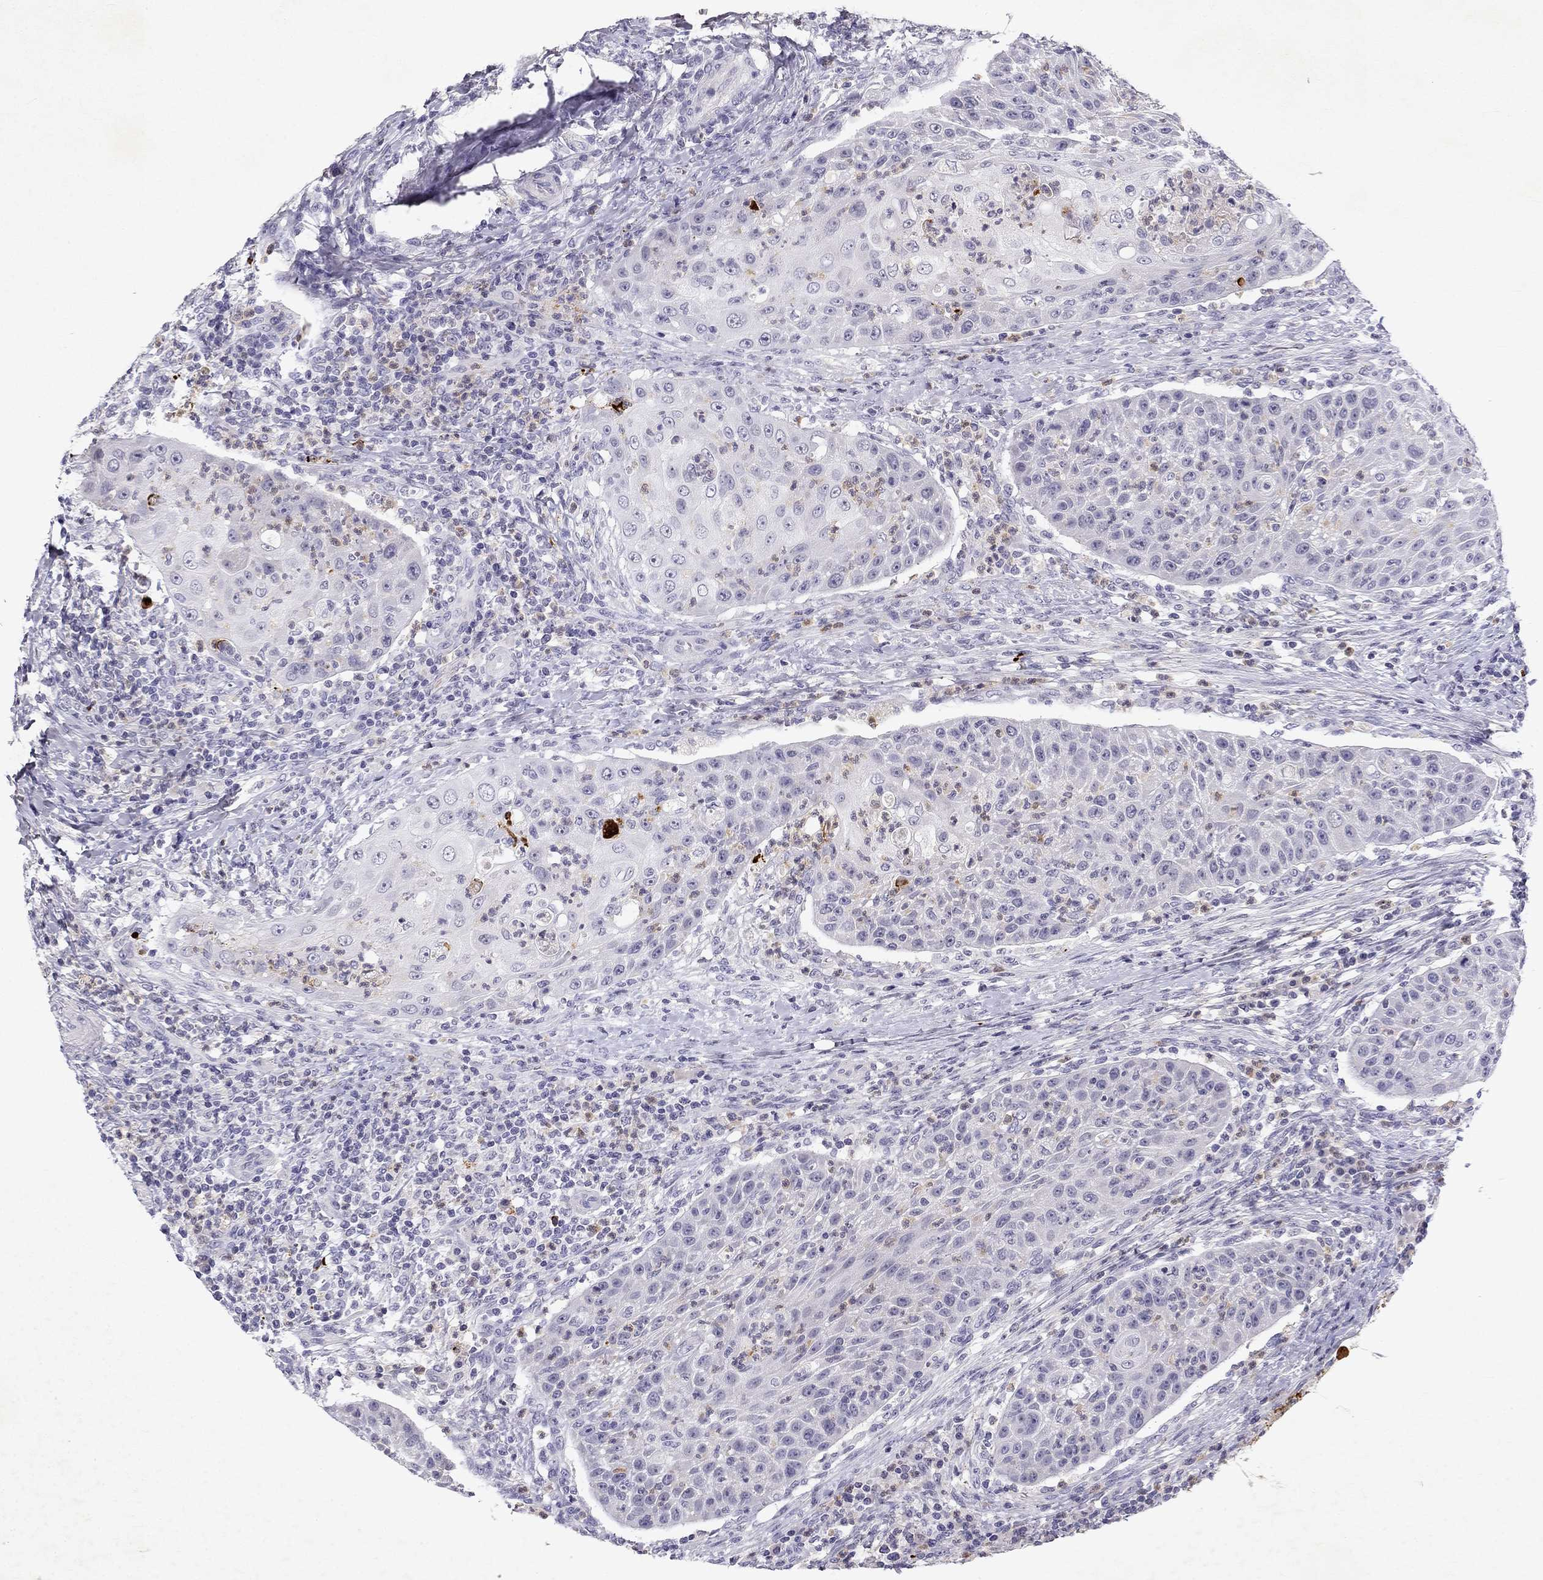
{"staining": {"intensity": "negative", "quantity": "none", "location": "none"}, "tissue": "head and neck cancer", "cell_type": "Tumor cells", "image_type": "cancer", "snomed": [{"axis": "morphology", "description": "Squamous cell carcinoma, NOS"}, {"axis": "topography", "description": "Head-Neck"}], "caption": "Squamous cell carcinoma (head and neck) was stained to show a protein in brown. There is no significant expression in tumor cells. (Immunohistochemistry, brightfield microscopy, high magnification).", "gene": "SLC6A4", "patient": {"sex": "male", "age": 69}}